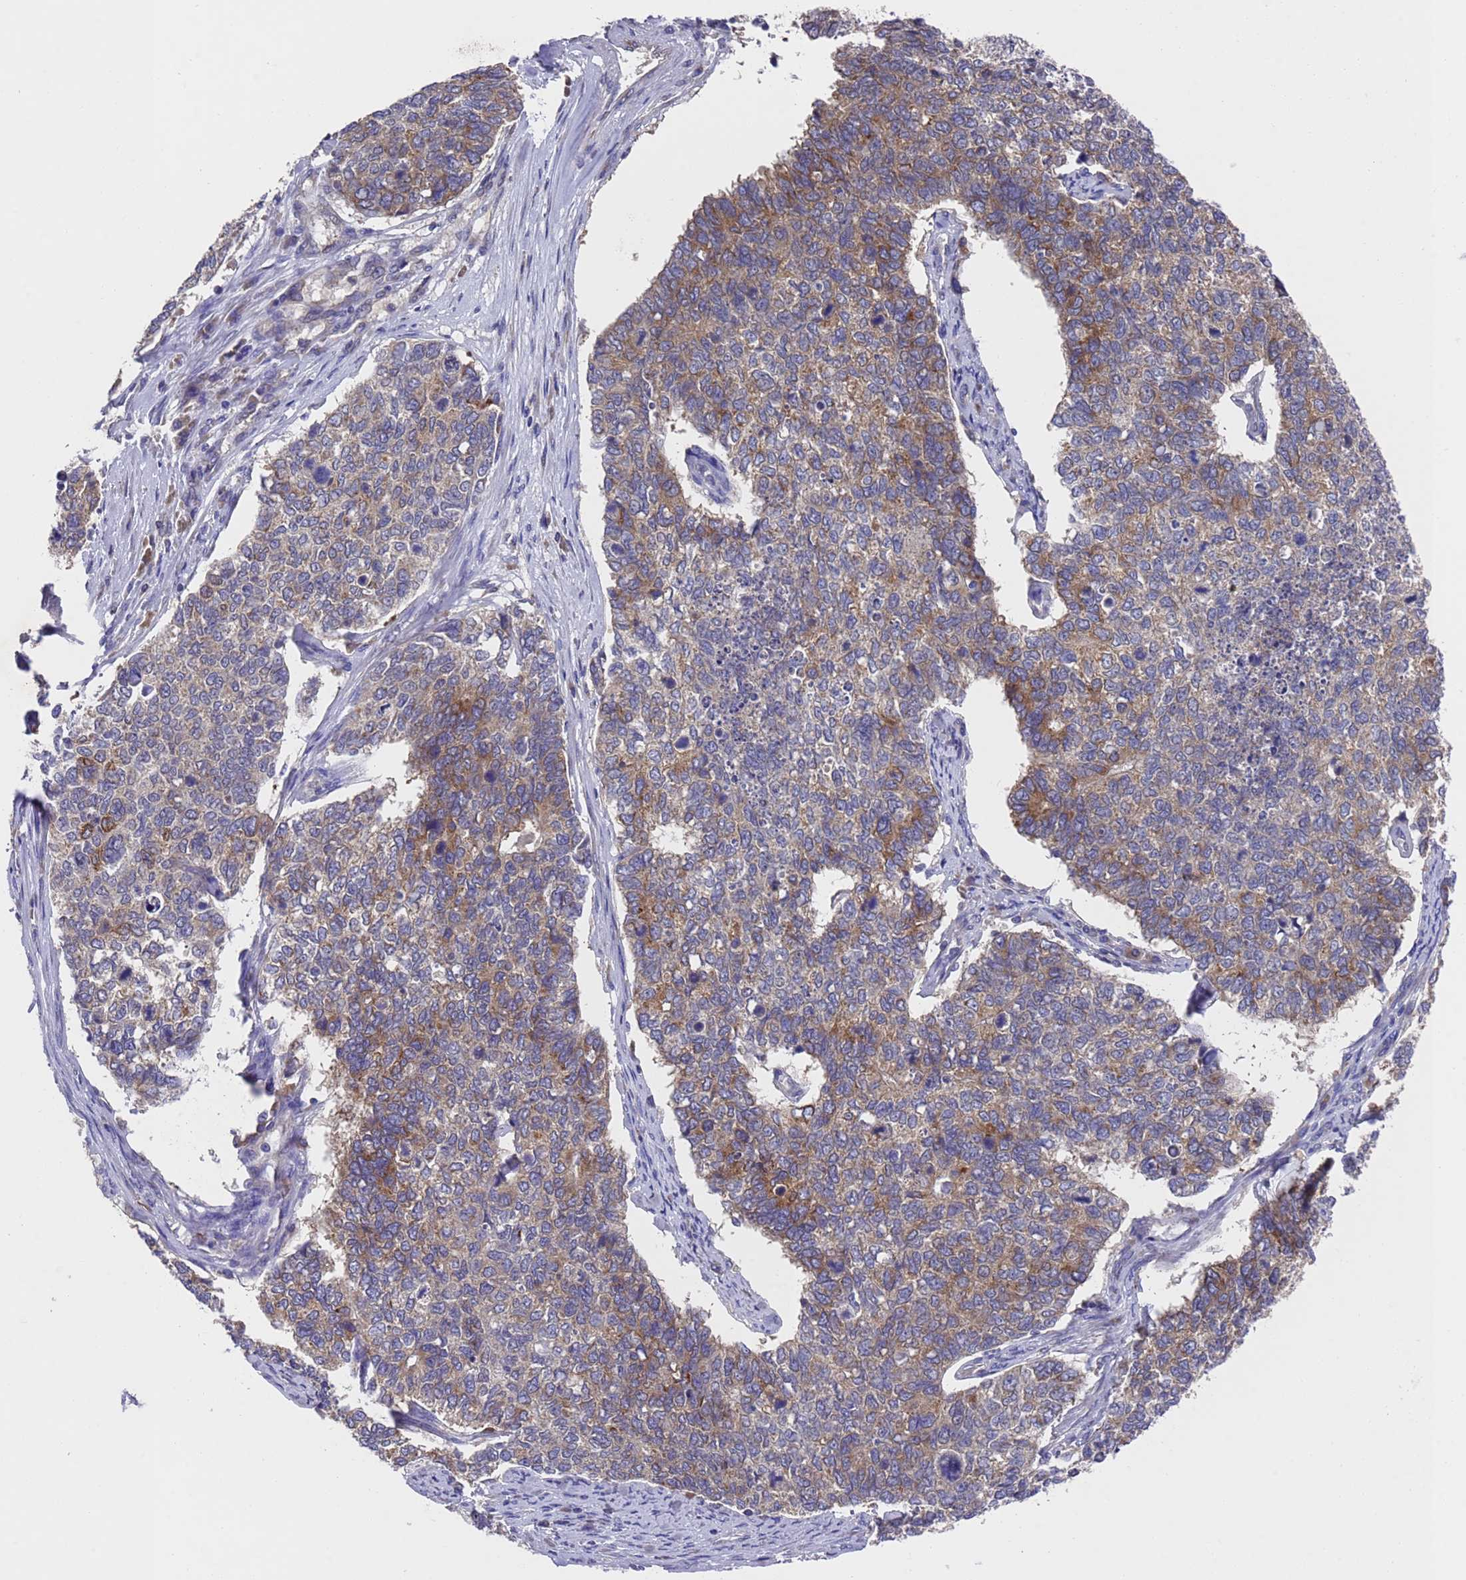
{"staining": {"intensity": "moderate", "quantity": "<25%", "location": "cytoplasmic/membranous"}, "tissue": "cervical cancer", "cell_type": "Tumor cells", "image_type": "cancer", "snomed": [{"axis": "morphology", "description": "Squamous cell carcinoma, NOS"}, {"axis": "topography", "description": "Cervix"}], "caption": "Cervical cancer stained for a protein demonstrates moderate cytoplasmic/membranous positivity in tumor cells.", "gene": "DCAF12L2", "patient": {"sex": "female", "age": 63}}